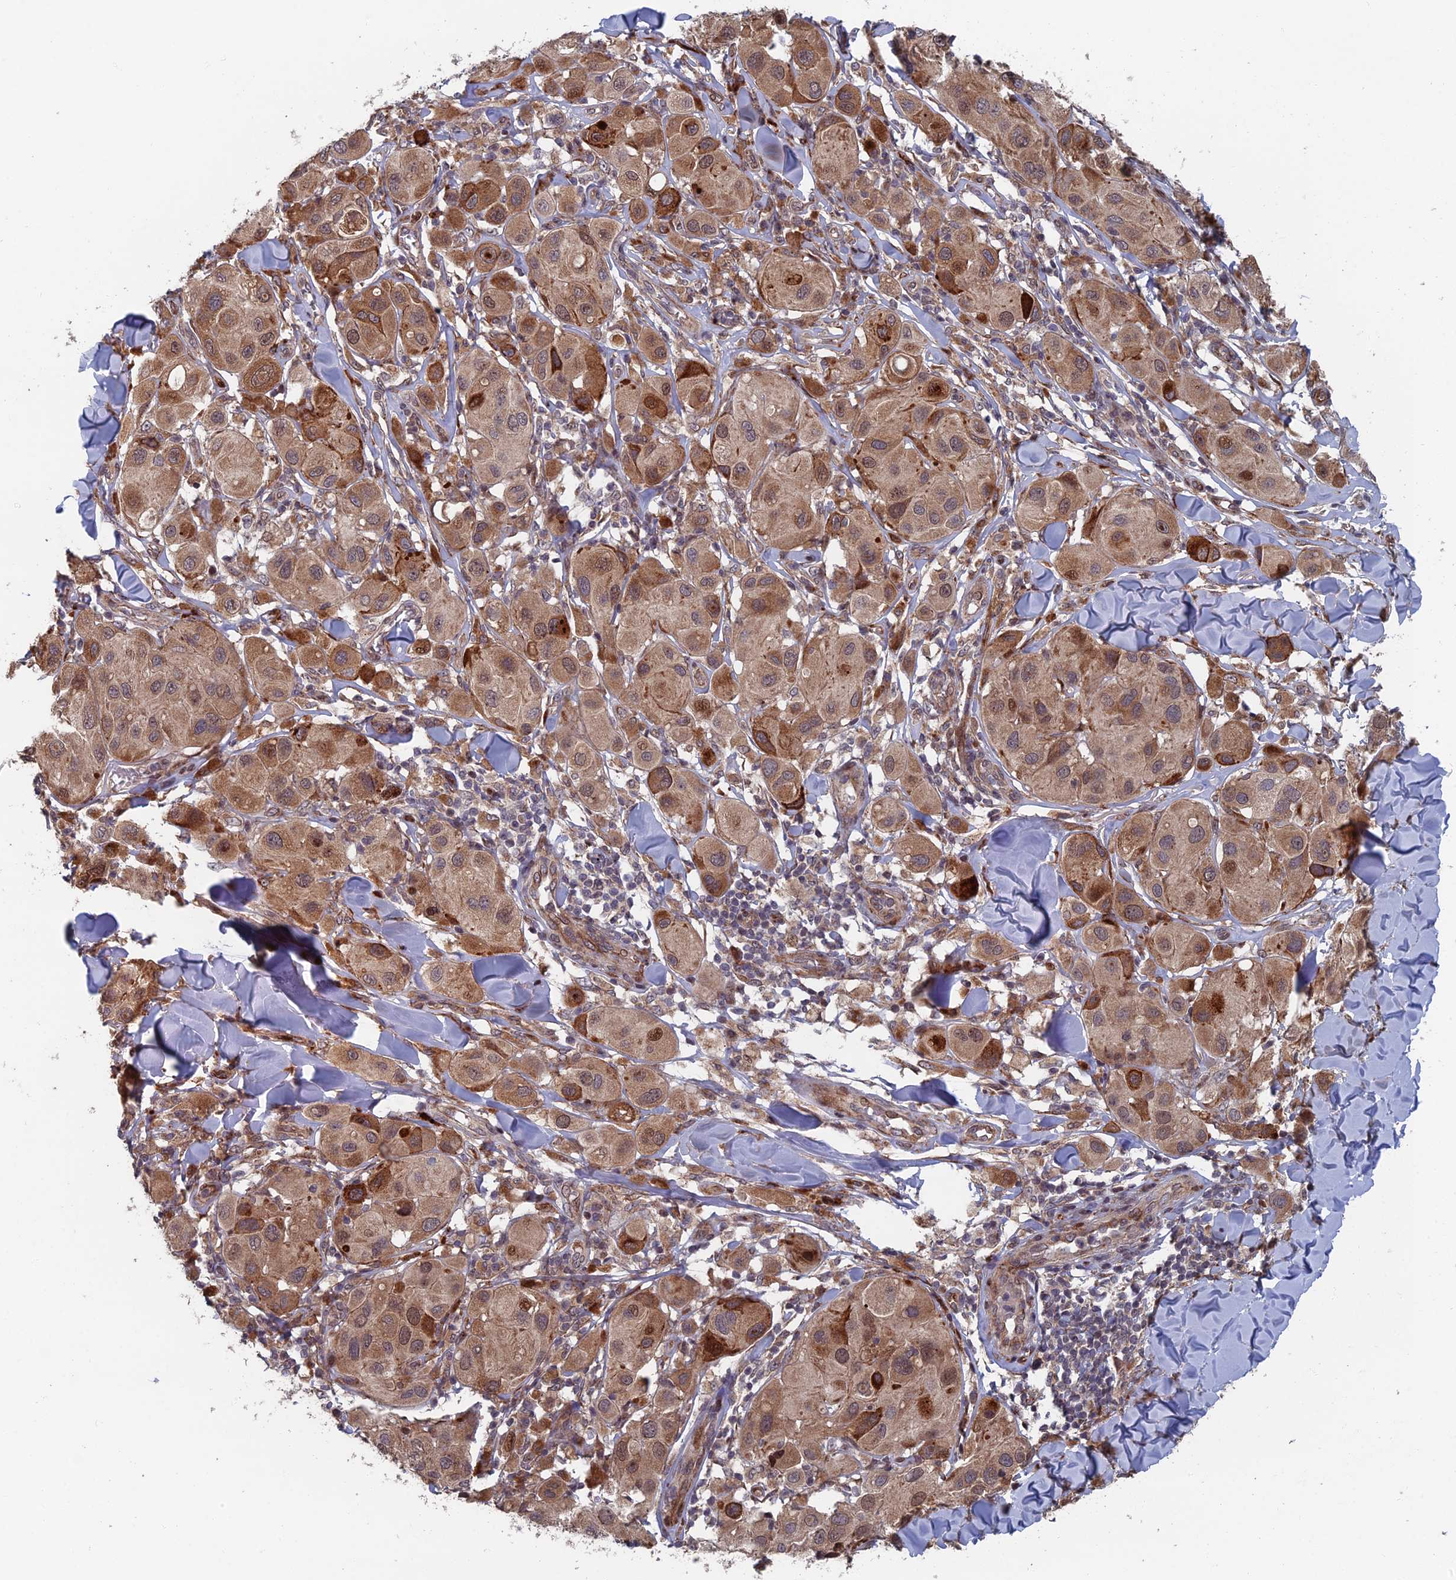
{"staining": {"intensity": "moderate", "quantity": ">75%", "location": "cytoplasmic/membranous"}, "tissue": "melanoma", "cell_type": "Tumor cells", "image_type": "cancer", "snomed": [{"axis": "morphology", "description": "Malignant melanoma, Metastatic site"}, {"axis": "topography", "description": "Skin"}], "caption": "Protein expression analysis of melanoma displays moderate cytoplasmic/membranous positivity in approximately >75% of tumor cells.", "gene": "GTF2IRD1", "patient": {"sex": "male", "age": 41}}